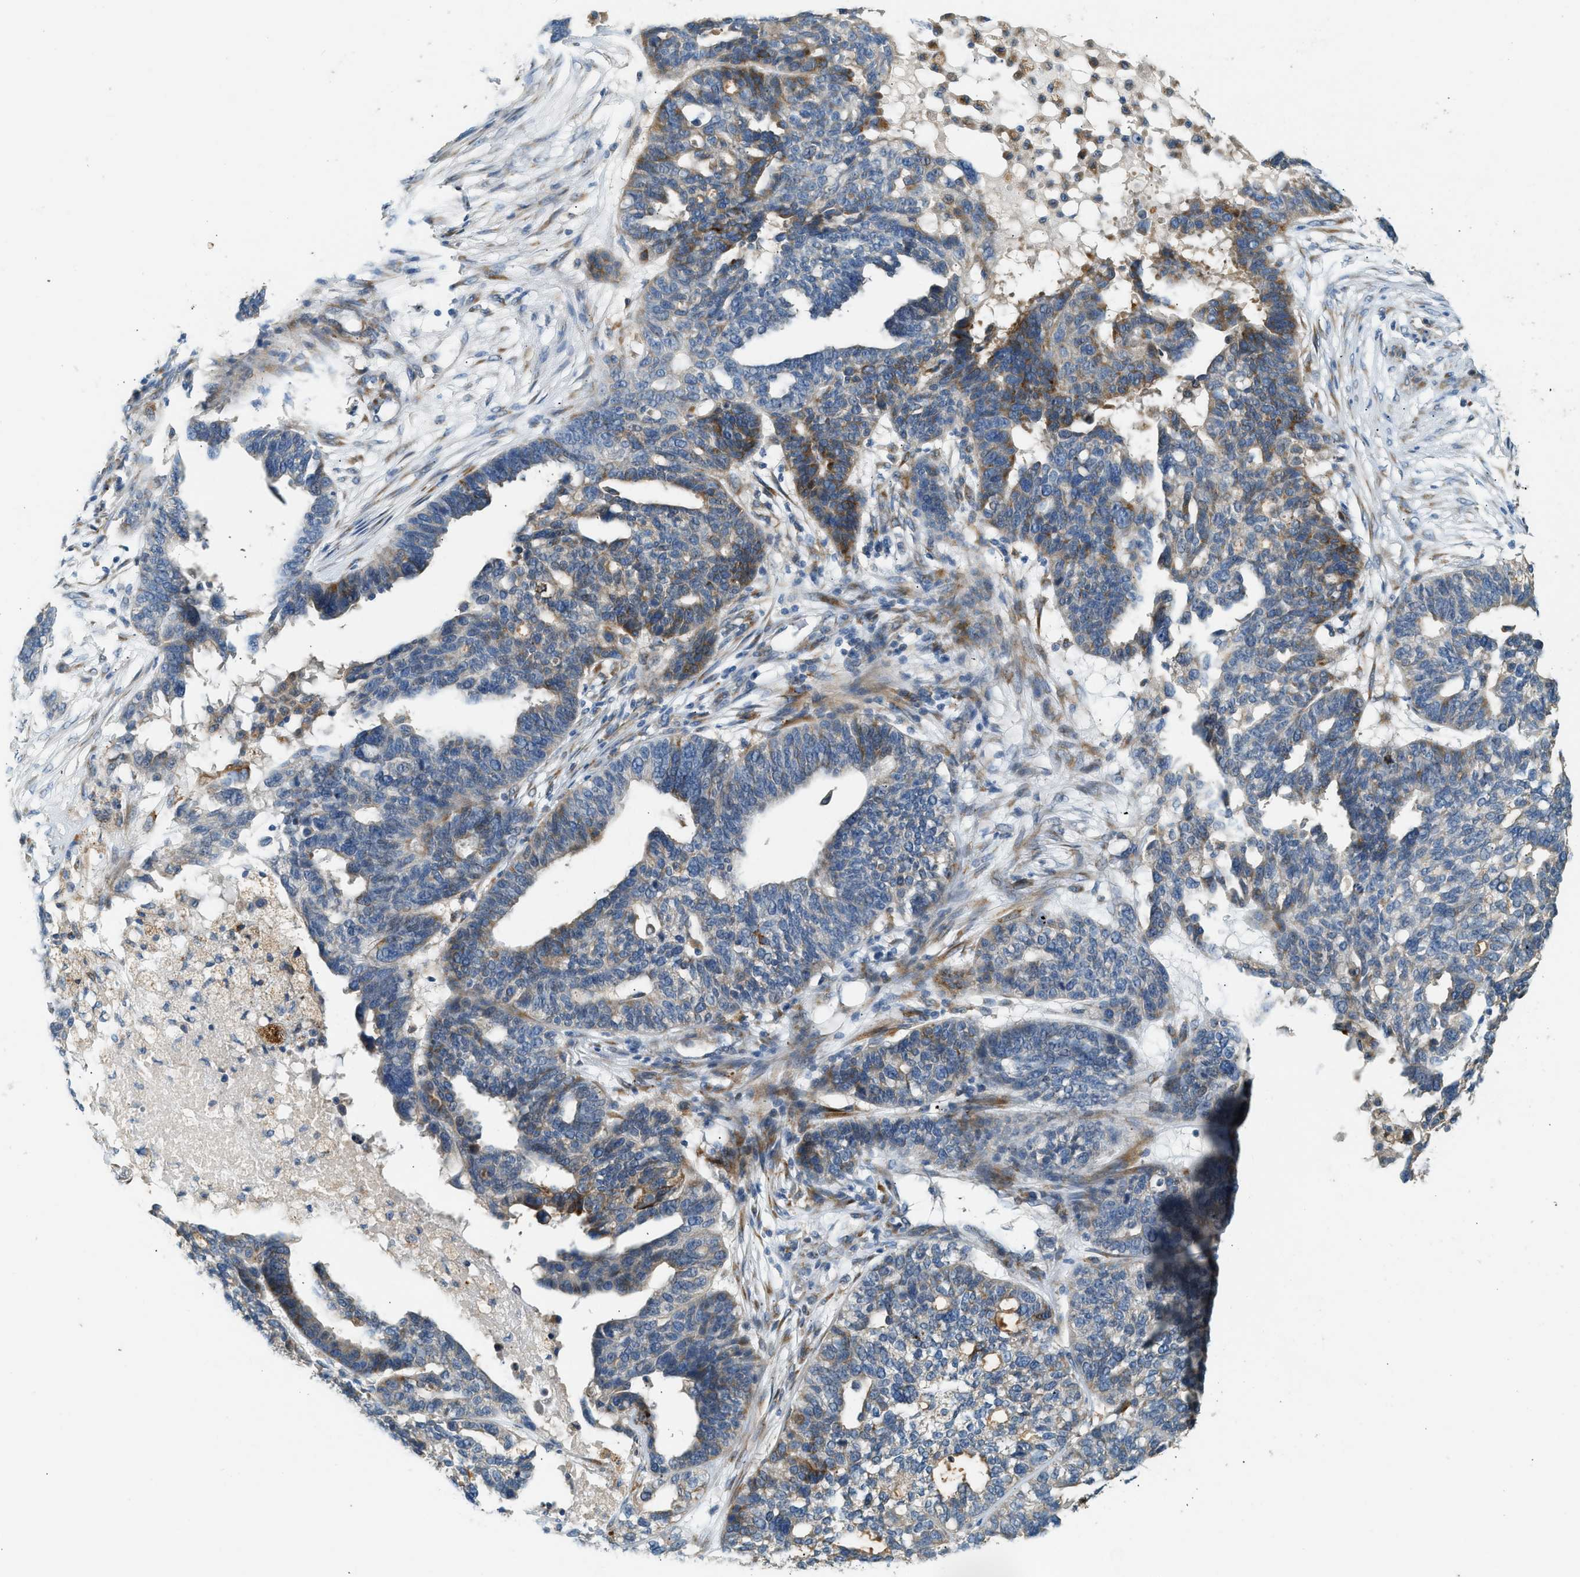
{"staining": {"intensity": "moderate", "quantity": ">75%", "location": "cytoplasmic/membranous"}, "tissue": "ovarian cancer", "cell_type": "Tumor cells", "image_type": "cancer", "snomed": [{"axis": "morphology", "description": "Cystadenocarcinoma, serous, NOS"}, {"axis": "topography", "description": "Ovary"}], "caption": "Human ovarian cancer (serous cystadenocarcinoma) stained for a protein (brown) demonstrates moderate cytoplasmic/membranous positive positivity in approximately >75% of tumor cells.", "gene": "CTSB", "patient": {"sex": "female", "age": 59}}